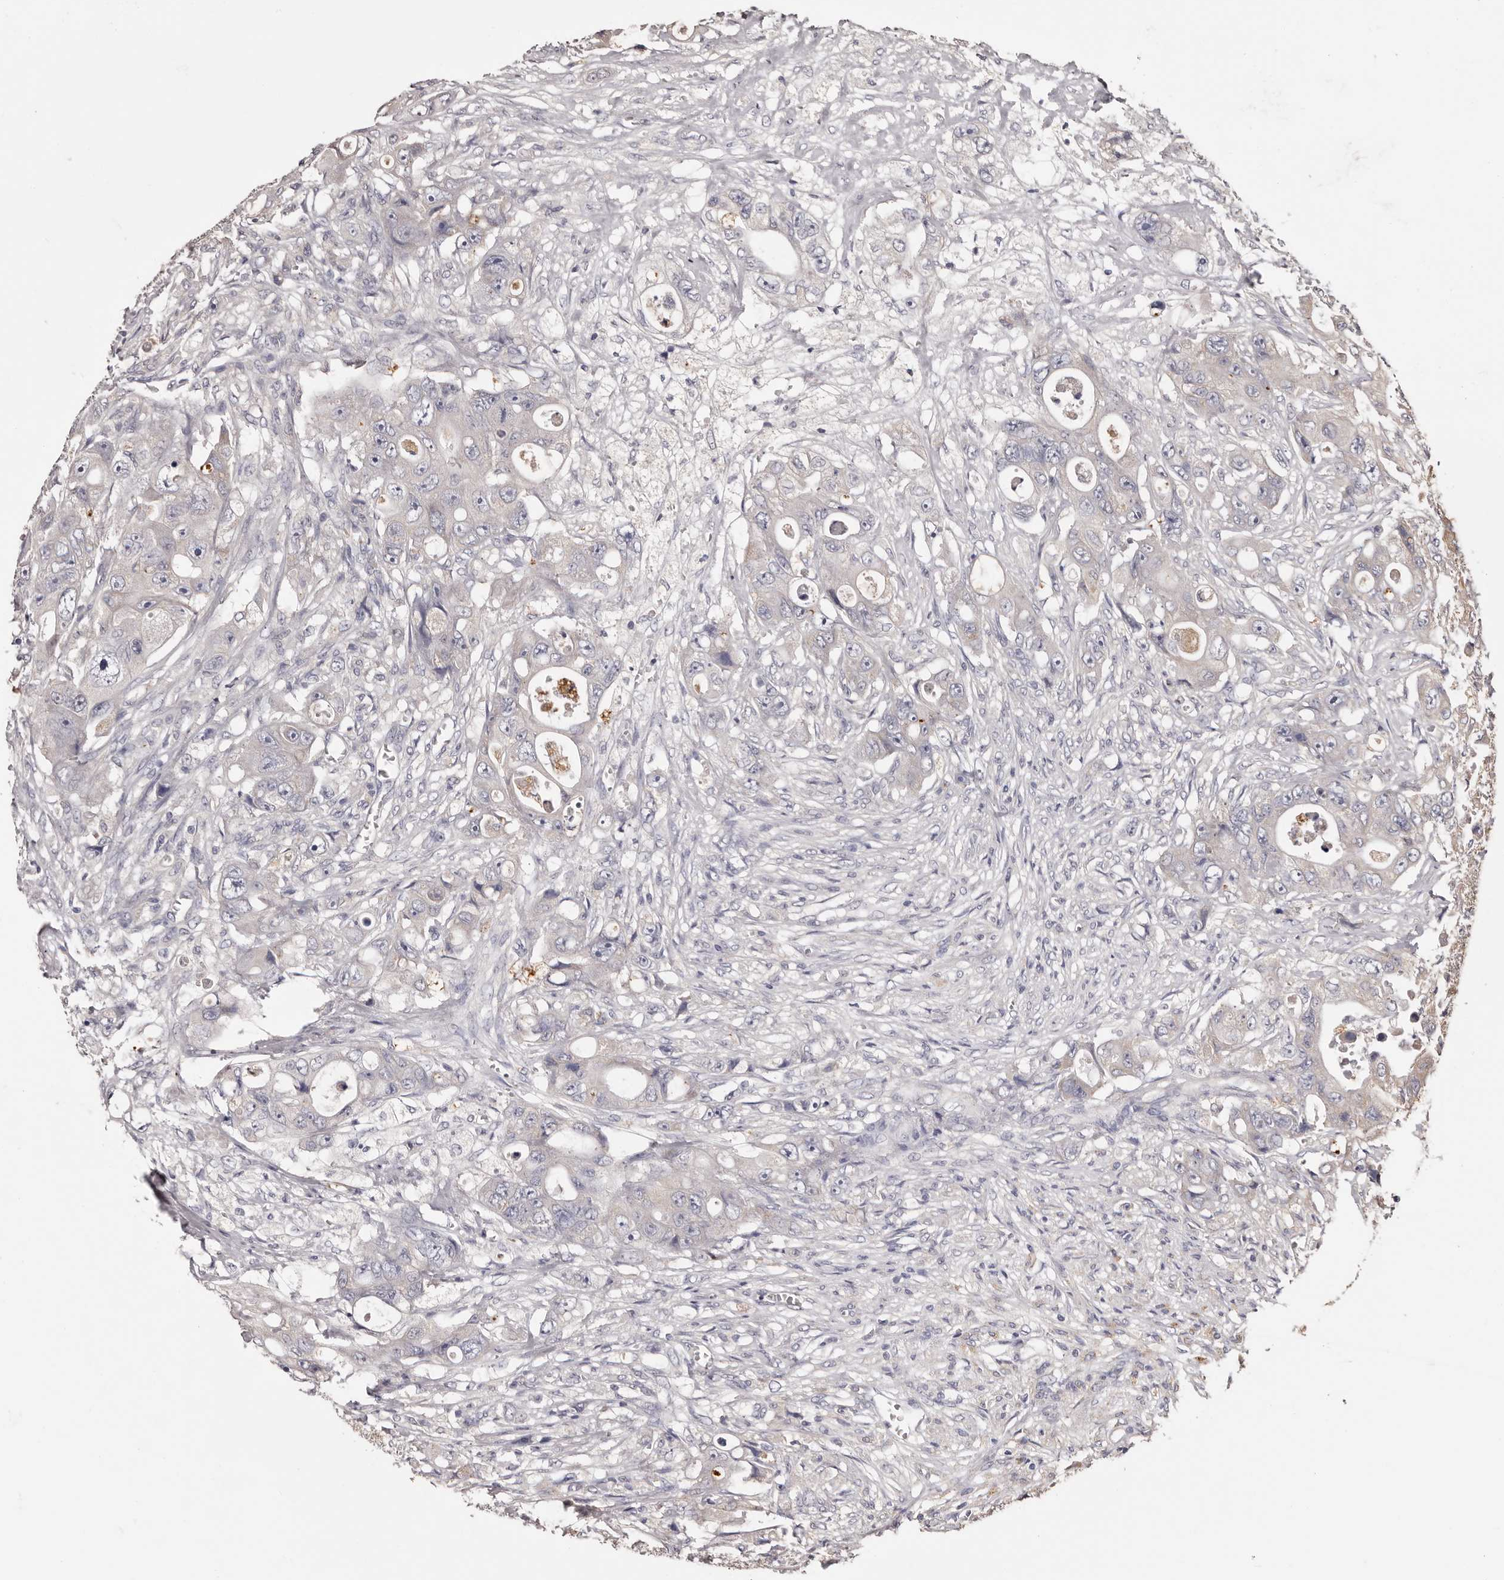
{"staining": {"intensity": "negative", "quantity": "none", "location": "none"}, "tissue": "colorectal cancer", "cell_type": "Tumor cells", "image_type": "cancer", "snomed": [{"axis": "morphology", "description": "Adenocarcinoma, NOS"}, {"axis": "topography", "description": "Colon"}], "caption": "Immunohistochemical staining of colorectal adenocarcinoma shows no significant expression in tumor cells.", "gene": "ETNK1", "patient": {"sex": "female", "age": 46}}